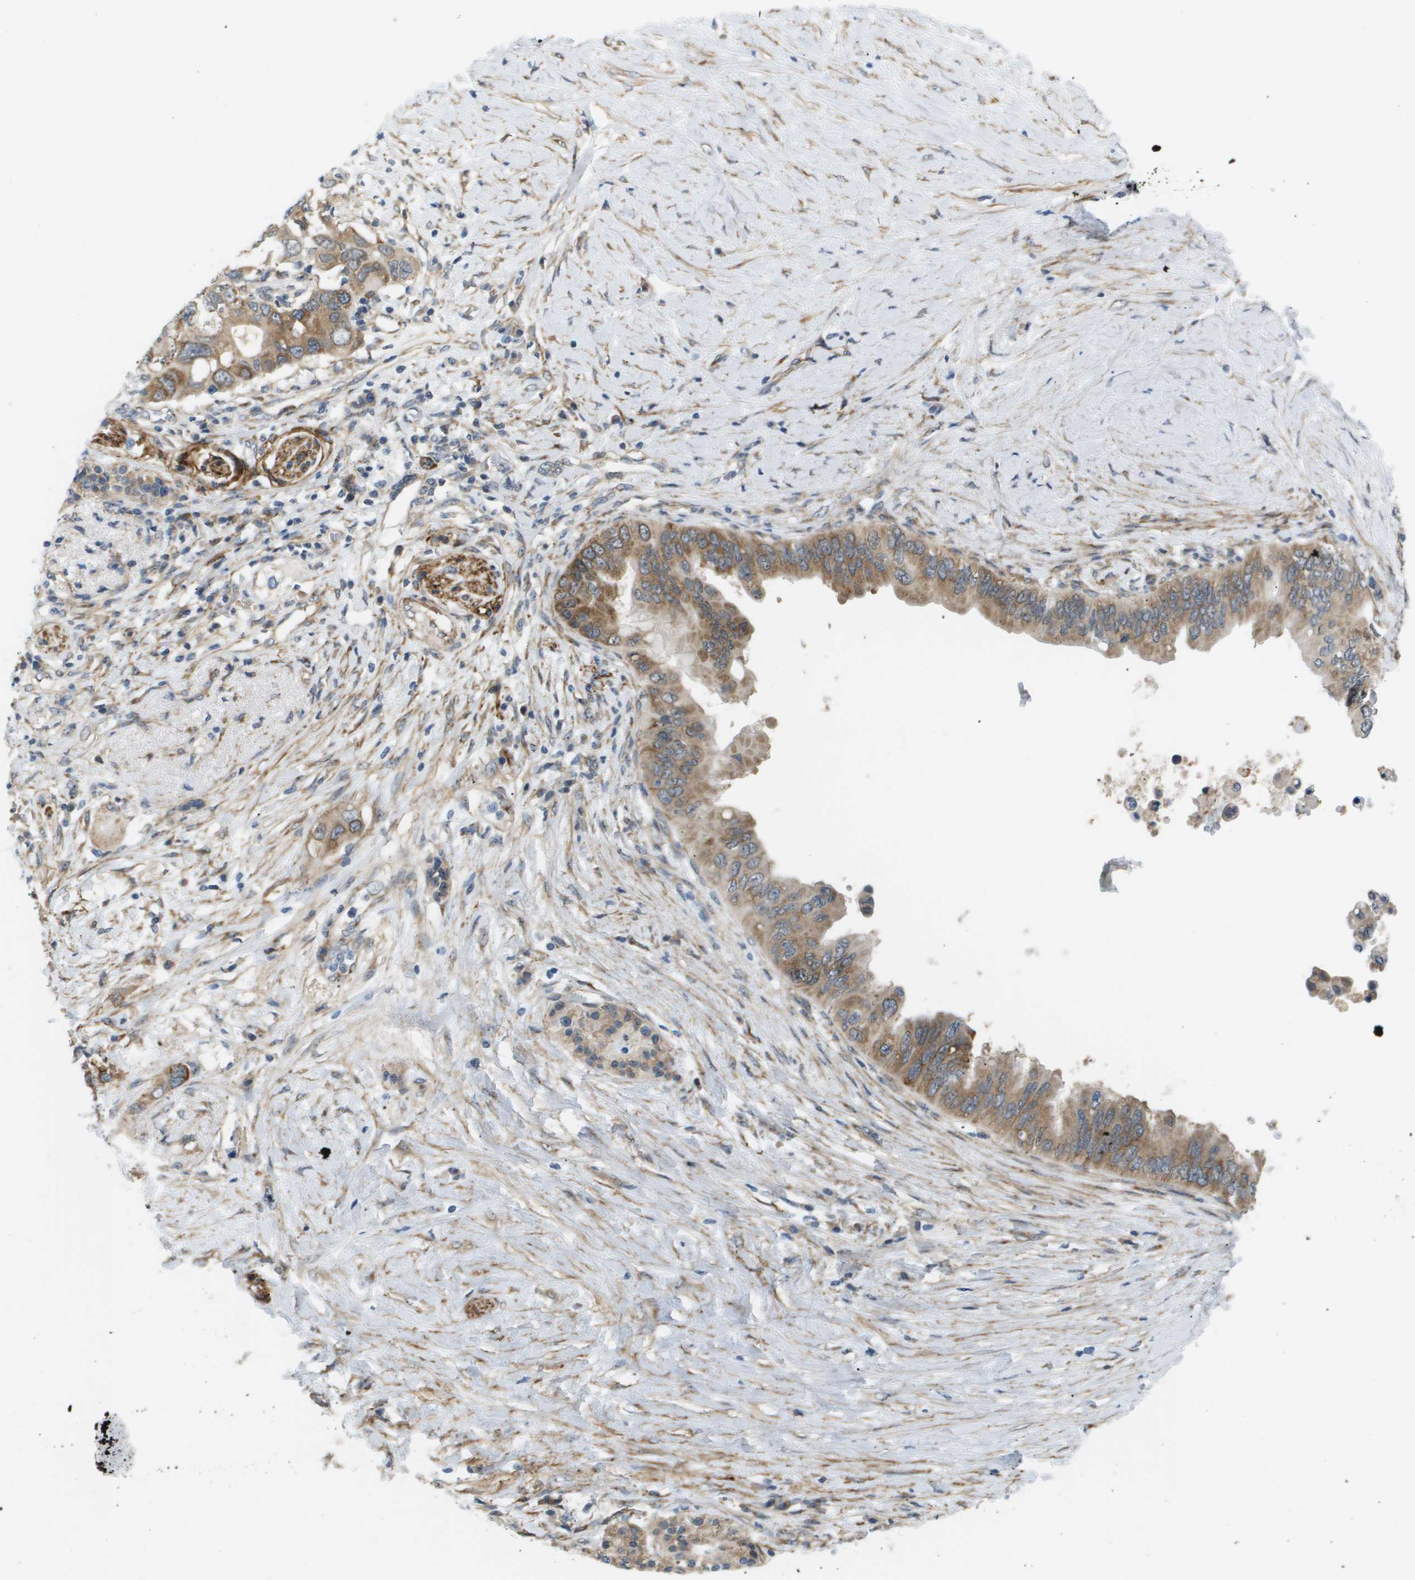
{"staining": {"intensity": "moderate", "quantity": ">75%", "location": "cytoplasmic/membranous"}, "tissue": "pancreatic cancer", "cell_type": "Tumor cells", "image_type": "cancer", "snomed": [{"axis": "morphology", "description": "Adenocarcinoma, NOS"}, {"axis": "topography", "description": "Pancreas"}], "caption": "Pancreatic cancer tissue shows moderate cytoplasmic/membranous positivity in approximately >75% of tumor cells", "gene": "OTUD5", "patient": {"sex": "female", "age": 56}}